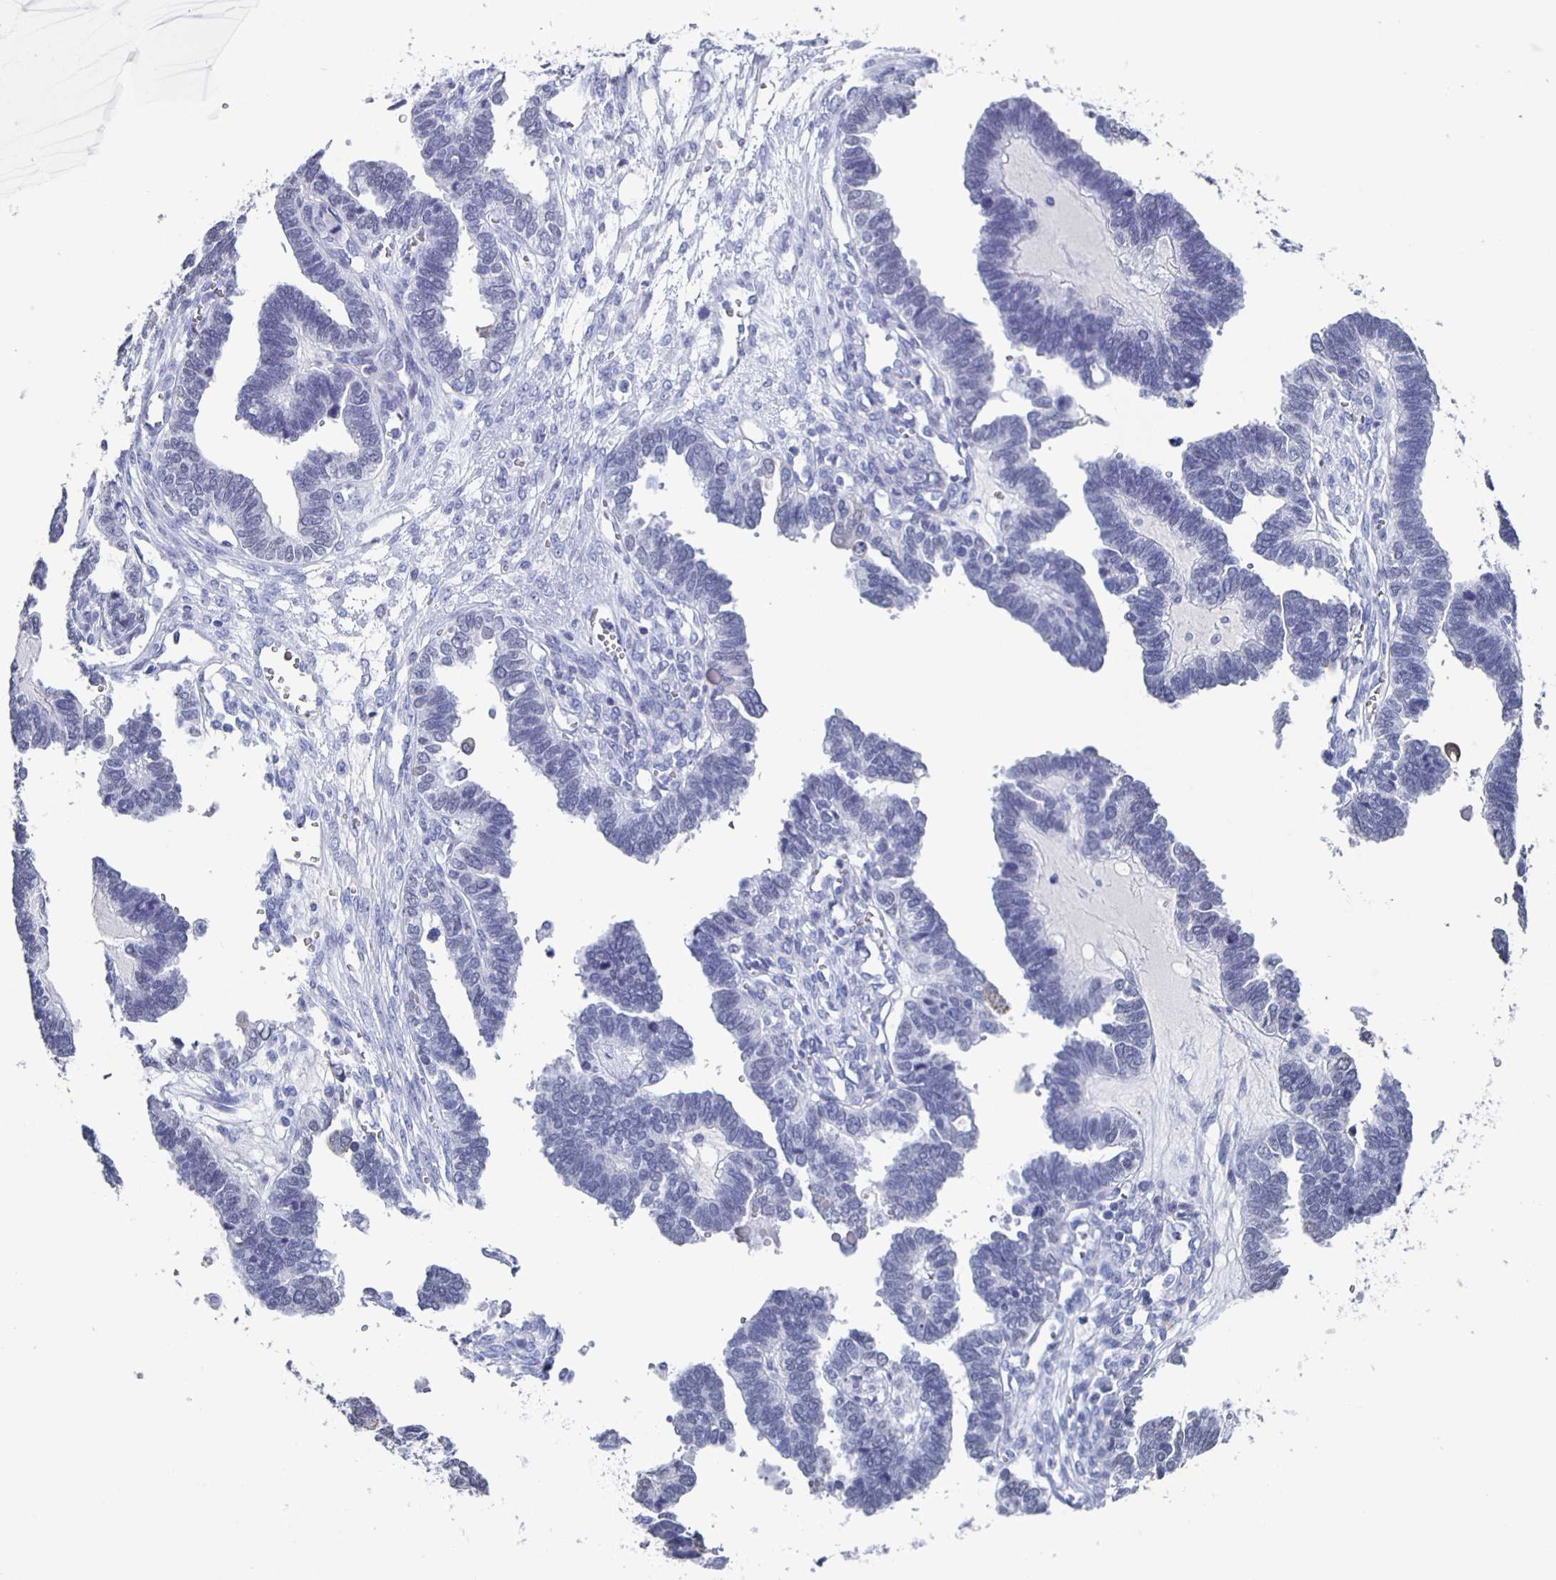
{"staining": {"intensity": "negative", "quantity": "none", "location": "none"}, "tissue": "ovarian cancer", "cell_type": "Tumor cells", "image_type": "cancer", "snomed": [{"axis": "morphology", "description": "Cystadenocarcinoma, serous, NOS"}, {"axis": "topography", "description": "Ovary"}], "caption": "An IHC histopathology image of ovarian cancer (serous cystadenocarcinoma) is shown. There is no staining in tumor cells of ovarian cancer (serous cystadenocarcinoma).", "gene": "CCDC17", "patient": {"sex": "female", "age": 51}}